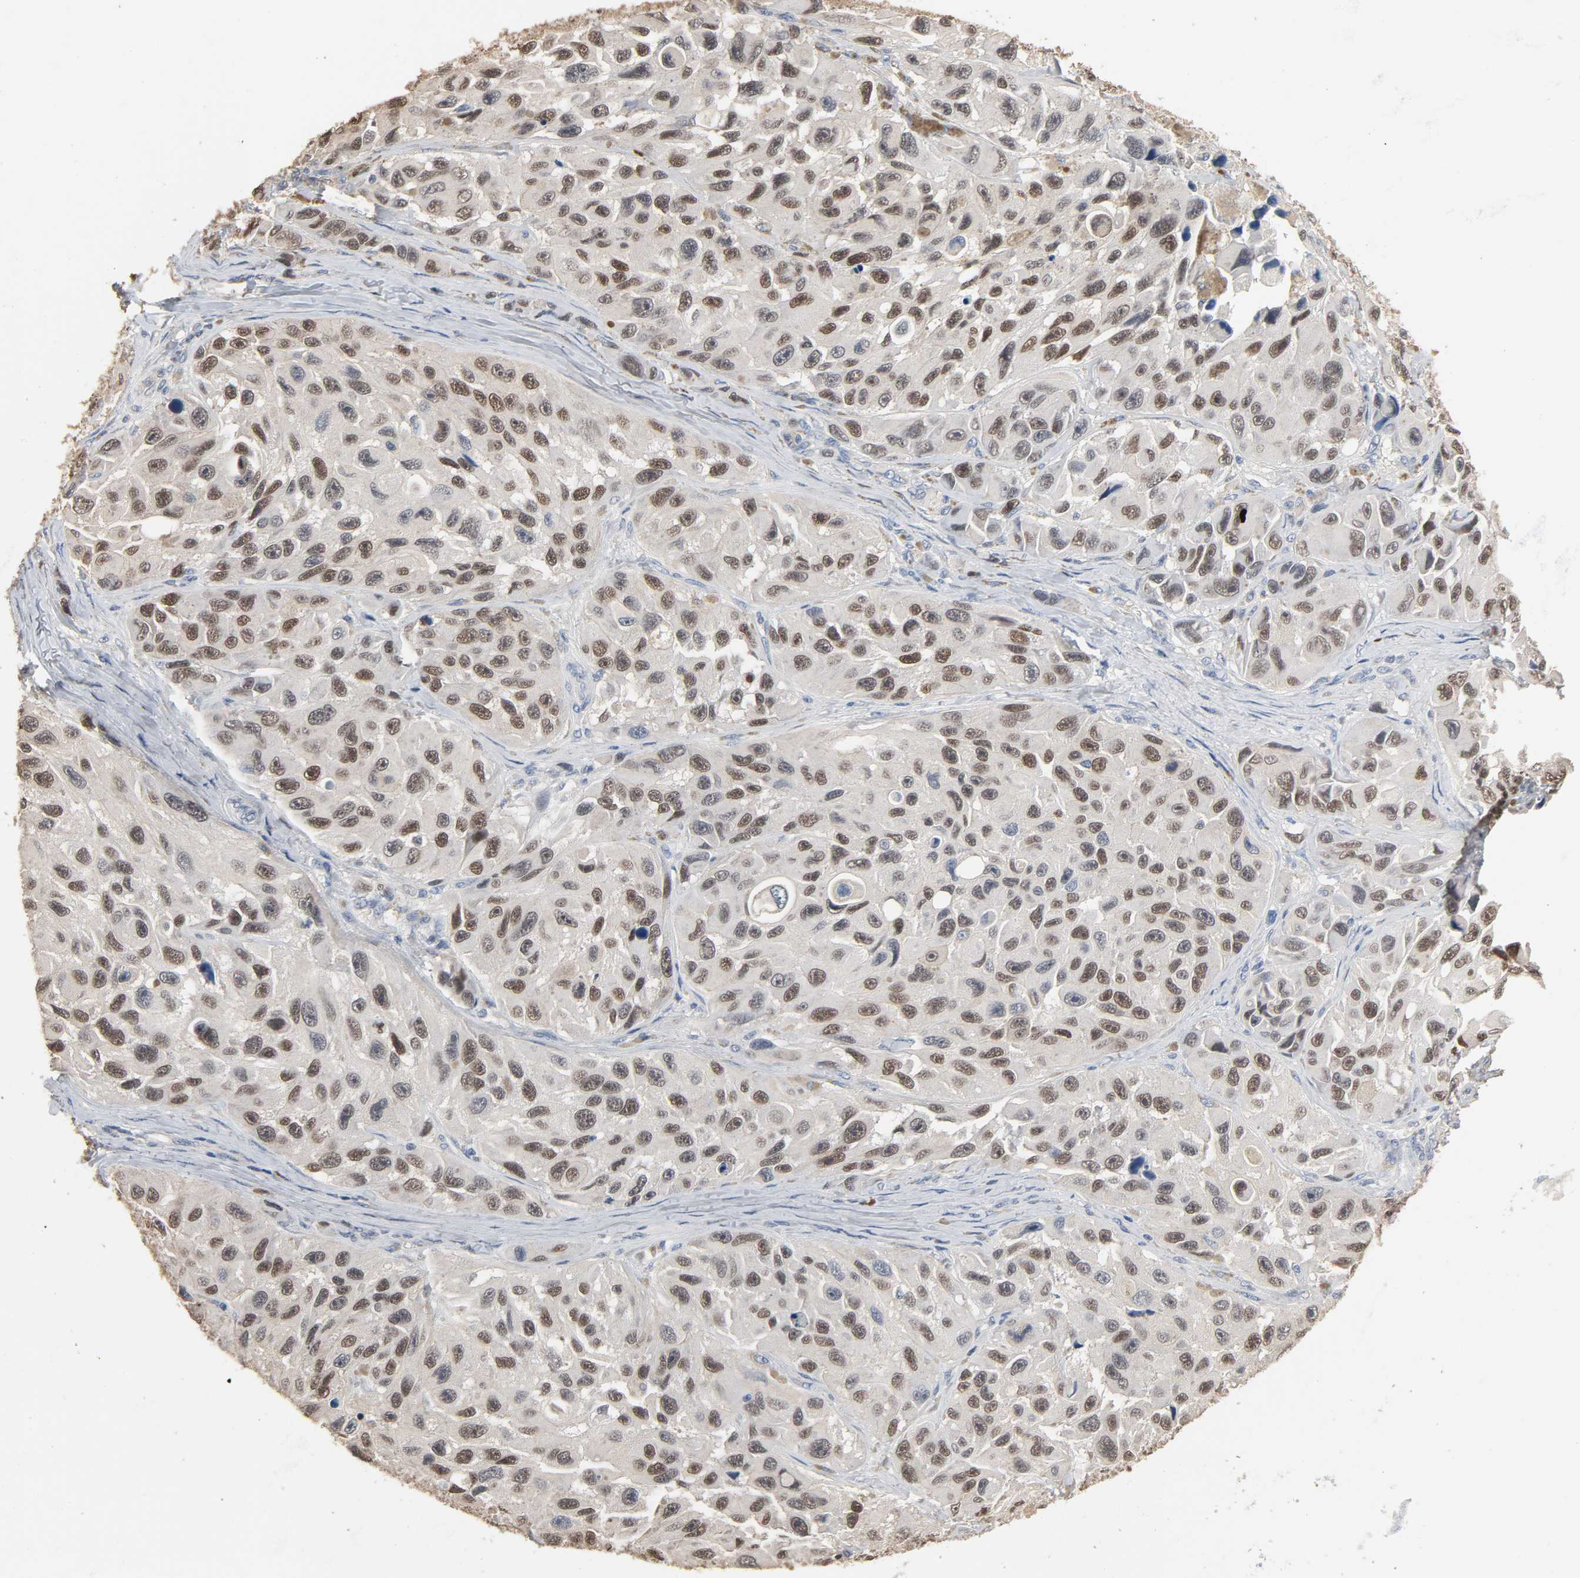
{"staining": {"intensity": "moderate", "quantity": ">75%", "location": "nuclear"}, "tissue": "melanoma", "cell_type": "Tumor cells", "image_type": "cancer", "snomed": [{"axis": "morphology", "description": "Malignant melanoma, NOS"}, {"axis": "topography", "description": "Skin"}], "caption": "Tumor cells demonstrate moderate nuclear expression in approximately >75% of cells in malignant melanoma. (DAB (3,3'-diaminobenzidine) = brown stain, brightfield microscopy at high magnification).", "gene": "SOX6", "patient": {"sex": "female", "age": 73}}